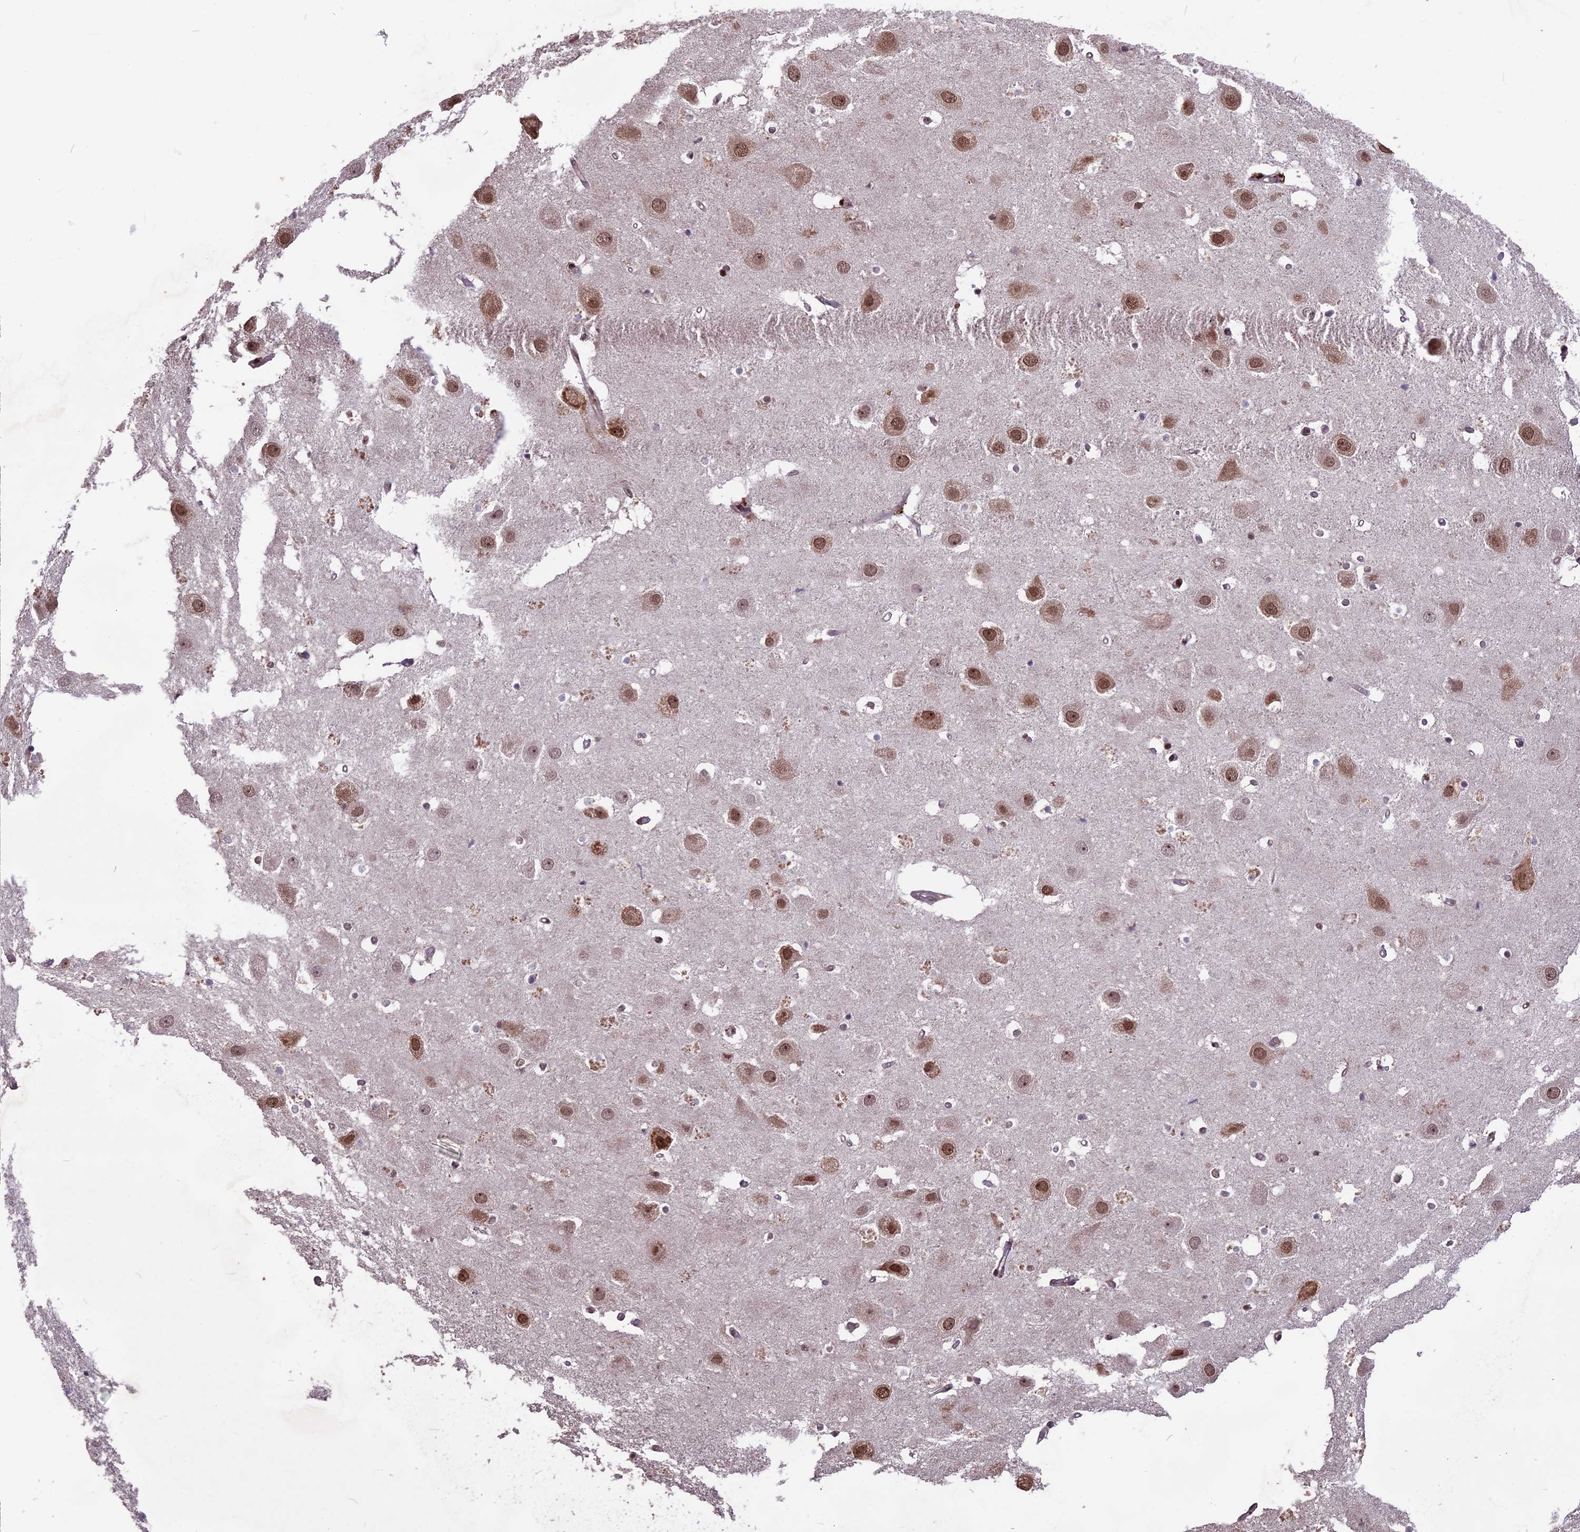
{"staining": {"intensity": "weak", "quantity": "<25%", "location": "nuclear"}, "tissue": "hippocampus", "cell_type": "Glial cells", "image_type": "normal", "snomed": [{"axis": "morphology", "description": "Normal tissue, NOS"}, {"axis": "topography", "description": "Hippocampus"}], "caption": "This is a photomicrograph of immunohistochemistry (IHC) staining of unremarkable hippocampus, which shows no staining in glial cells.", "gene": "ZNF598", "patient": {"sex": "female", "age": 52}}